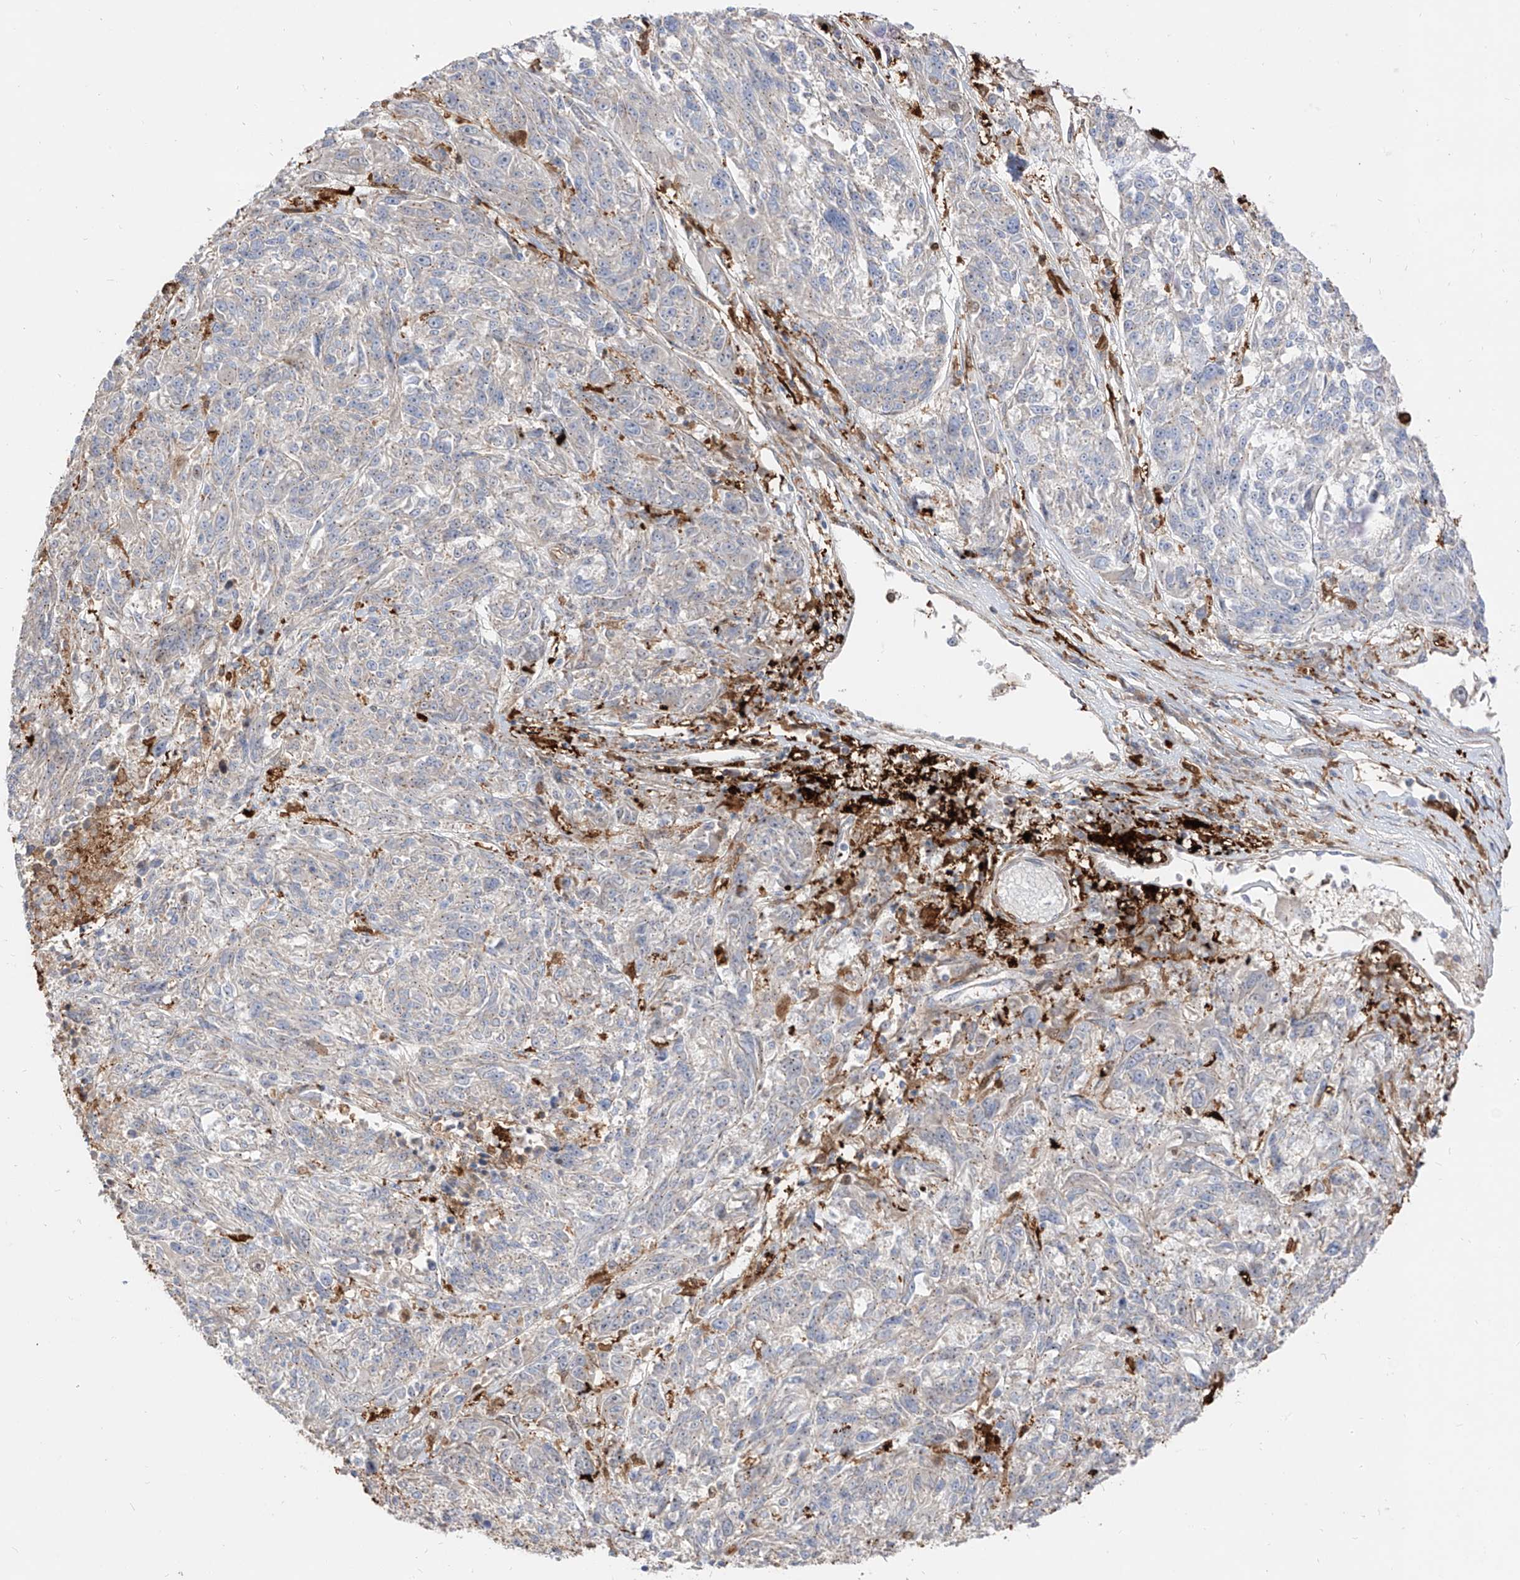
{"staining": {"intensity": "negative", "quantity": "none", "location": "none"}, "tissue": "melanoma", "cell_type": "Tumor cells", "image_type": "cancer", "snomed": [{"axis": "morphology", "description": "Malignant melanoma, NOS"}, {"axis": "topography", "description": "Skin"}], "caption": "Immunohistochemical staining of malignant melanoma reveals no significant staining in tumor cells. Brightfield microscopy of immunohistochemistry stained with DAB (3,3'-diaminobenzidine) (brown) and hematoxylin (blue), captured at high magnification.", "gene": "KYNU", "patient": {"sex": "male", "age": 53}}